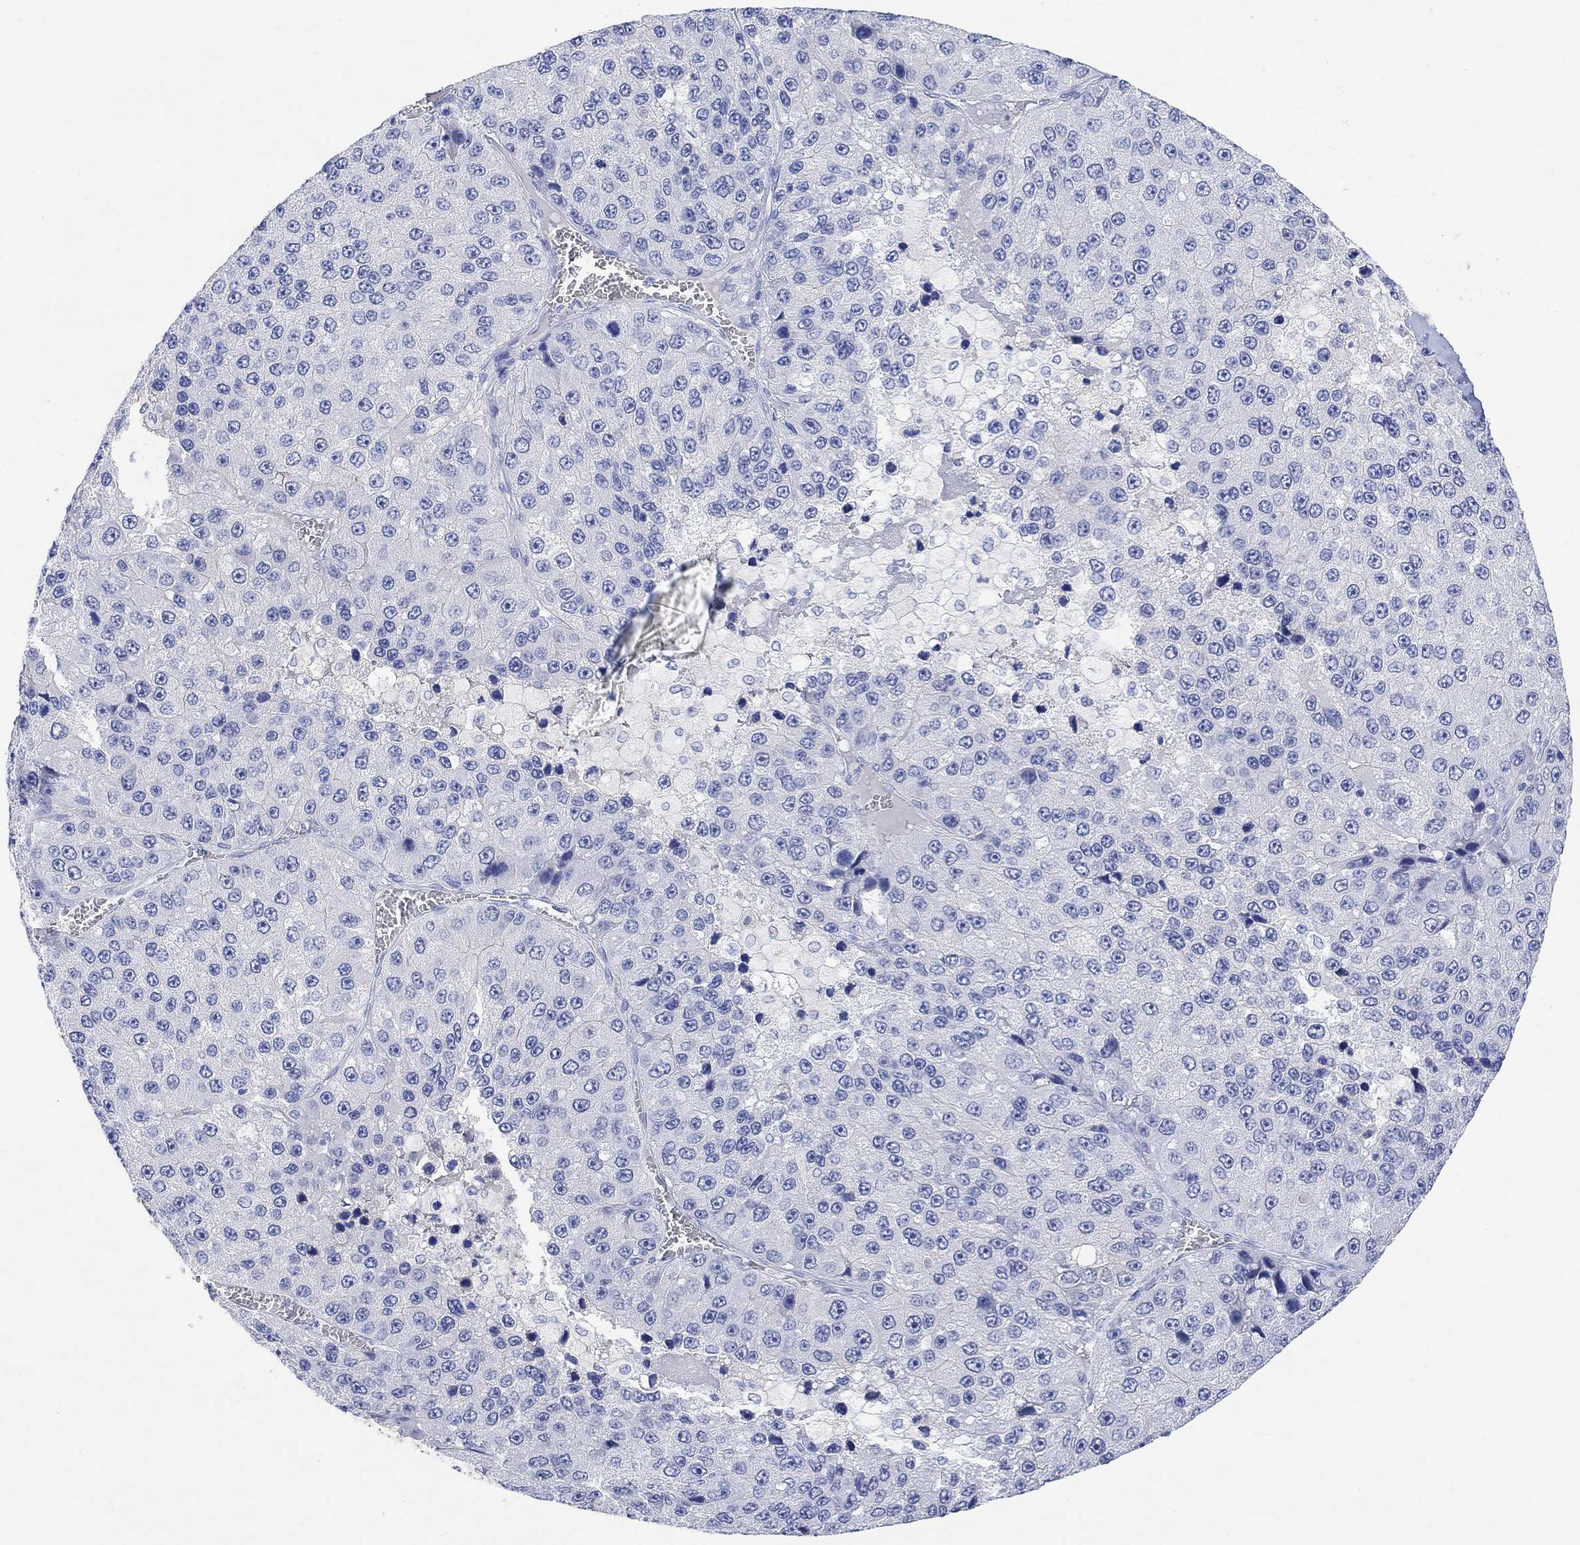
{"staining": {"intensity": "negative", "quantity": "none", "location": "none"}, "tissue": "liver cancer", "cell_type": "Tumor cells", "image_type": "cancer", "snomed": [{"axis": "morphology", "description": "Carcinoma, Hepatocellular, NOS"}, {"axis": "topography", "description": "Liver"}], "caption": "Liver cancer (hepatocellular carcinoma) was stained to show a protein in brown. There is no significant expression in tumor cells.", "gene": "TYR", "patient": {"sex": "female", "age": 73}}